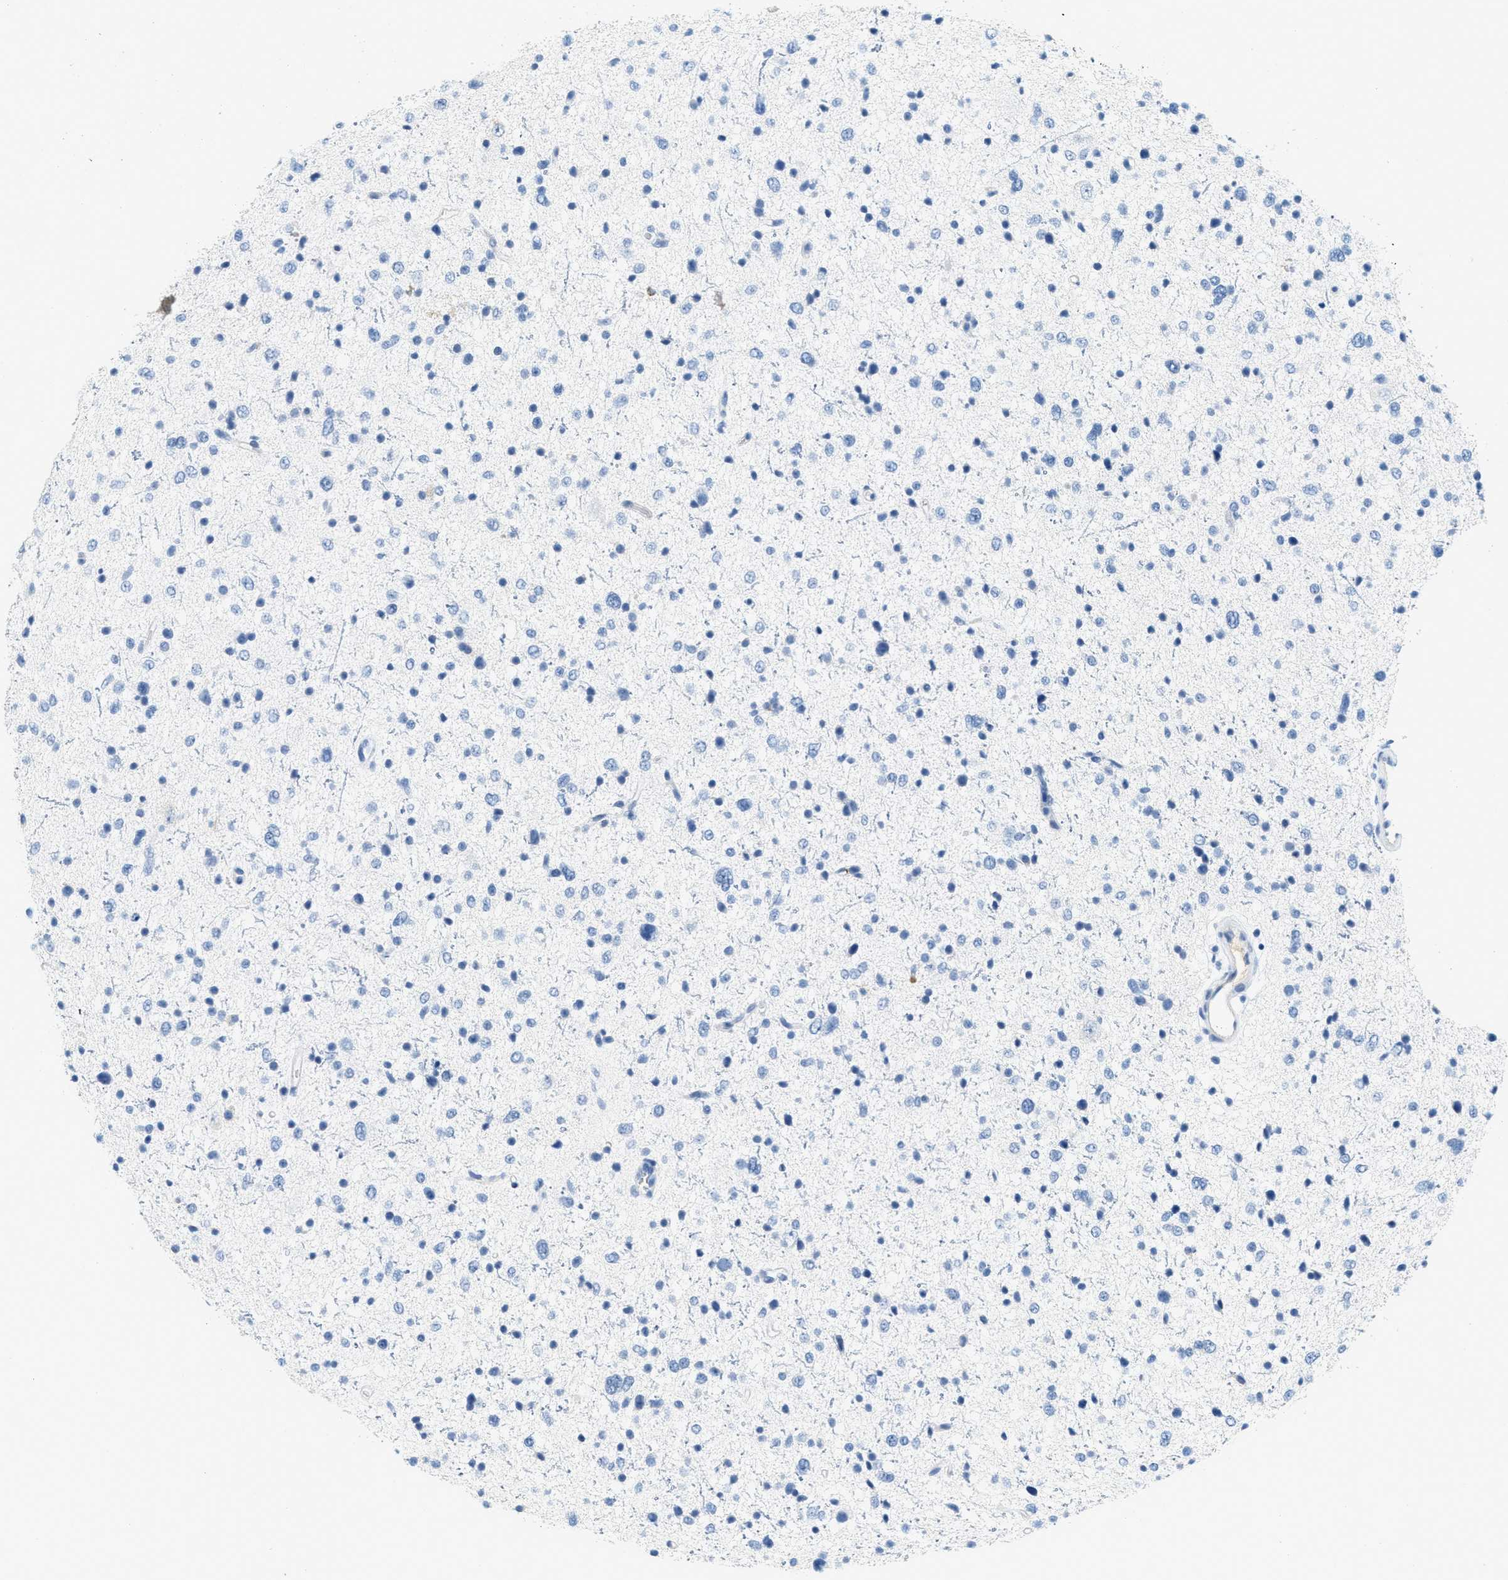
{"staining": {"intensity": "negative", "quantity": "none", "location": "none"}, "tissue": "glioma", "cell_type": "Tumor cells", "image_type": "cancer", "snomed": [{"axis": "morphology", "description": "Glioma, malignant, Low grade"}, {"axis": "topography", "description": "Brain"}], "caption": "DAB (3,3'-diaminobenzidine) immunohistochemical staining of malignant glioma (low-grade) demonstrates no significant expression in tumor cells.", "gene": "LCN2", "patient": {"sex": "female", "age": 37}}